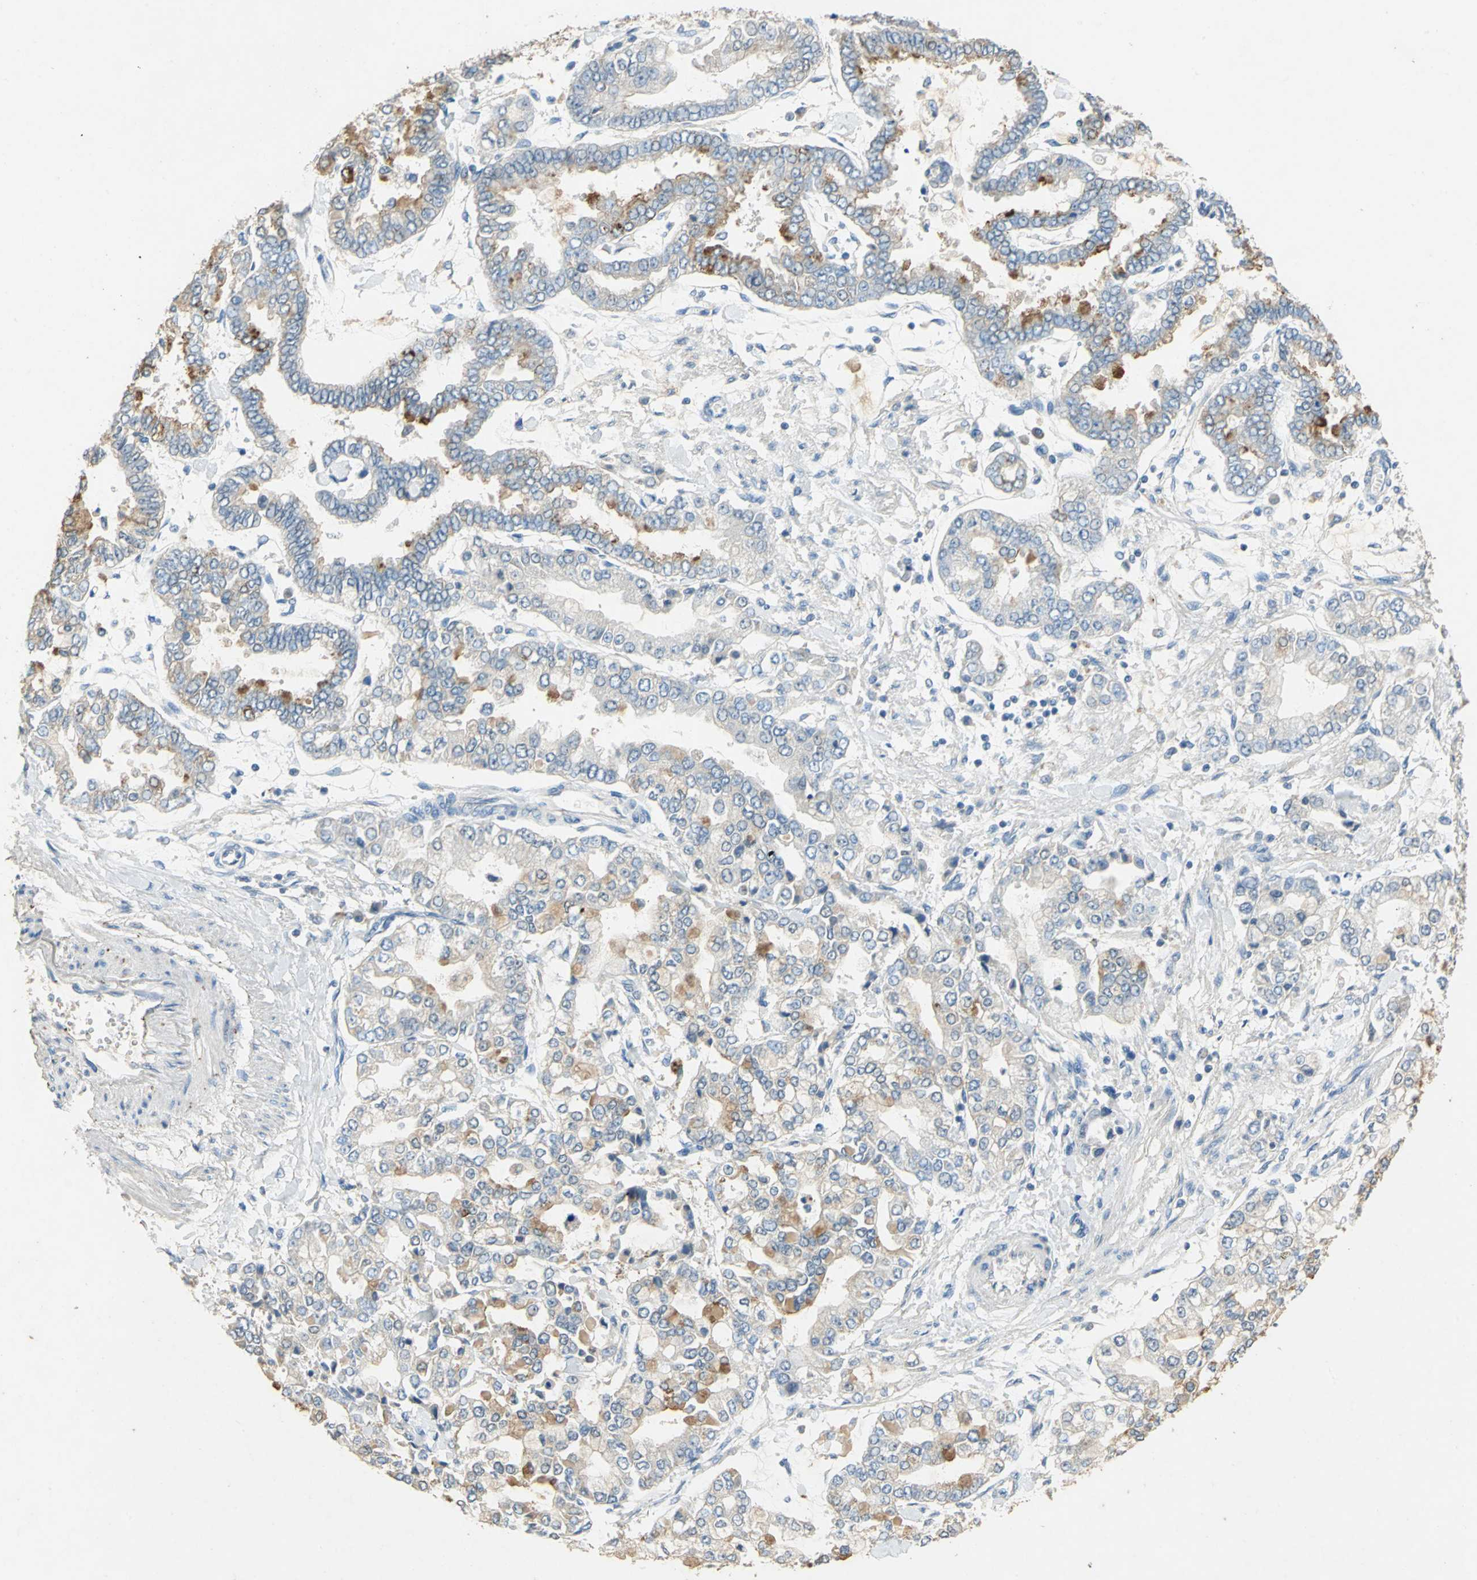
{"staining": {"intensity": "weak", "quantity": ">75%", "location": "cytoplasmic/membranous"}, "tissue": "stomach cancer", "cell_type": "Tumor cells", "image_type": "cancer", "snomed": [{"axis": "morphology", "description": "Normal tissue, NOS"}, {"axis": "morphology", "description": "Adenocarcinoma, NOS"}, {"axis": "topography", "description": "Stomach, upper"}, {"axis": "topography", "description": "Stomach"}], "caption": "A high-resolution histopathology image shows immunohistochemistry staining of stomach cancer, which shows weak cytoplasmic/membranous expression in approximately >75% of tumor cells.", "gene": "ADAMTS5", "patient": {"sex": "male", "age": 76}}